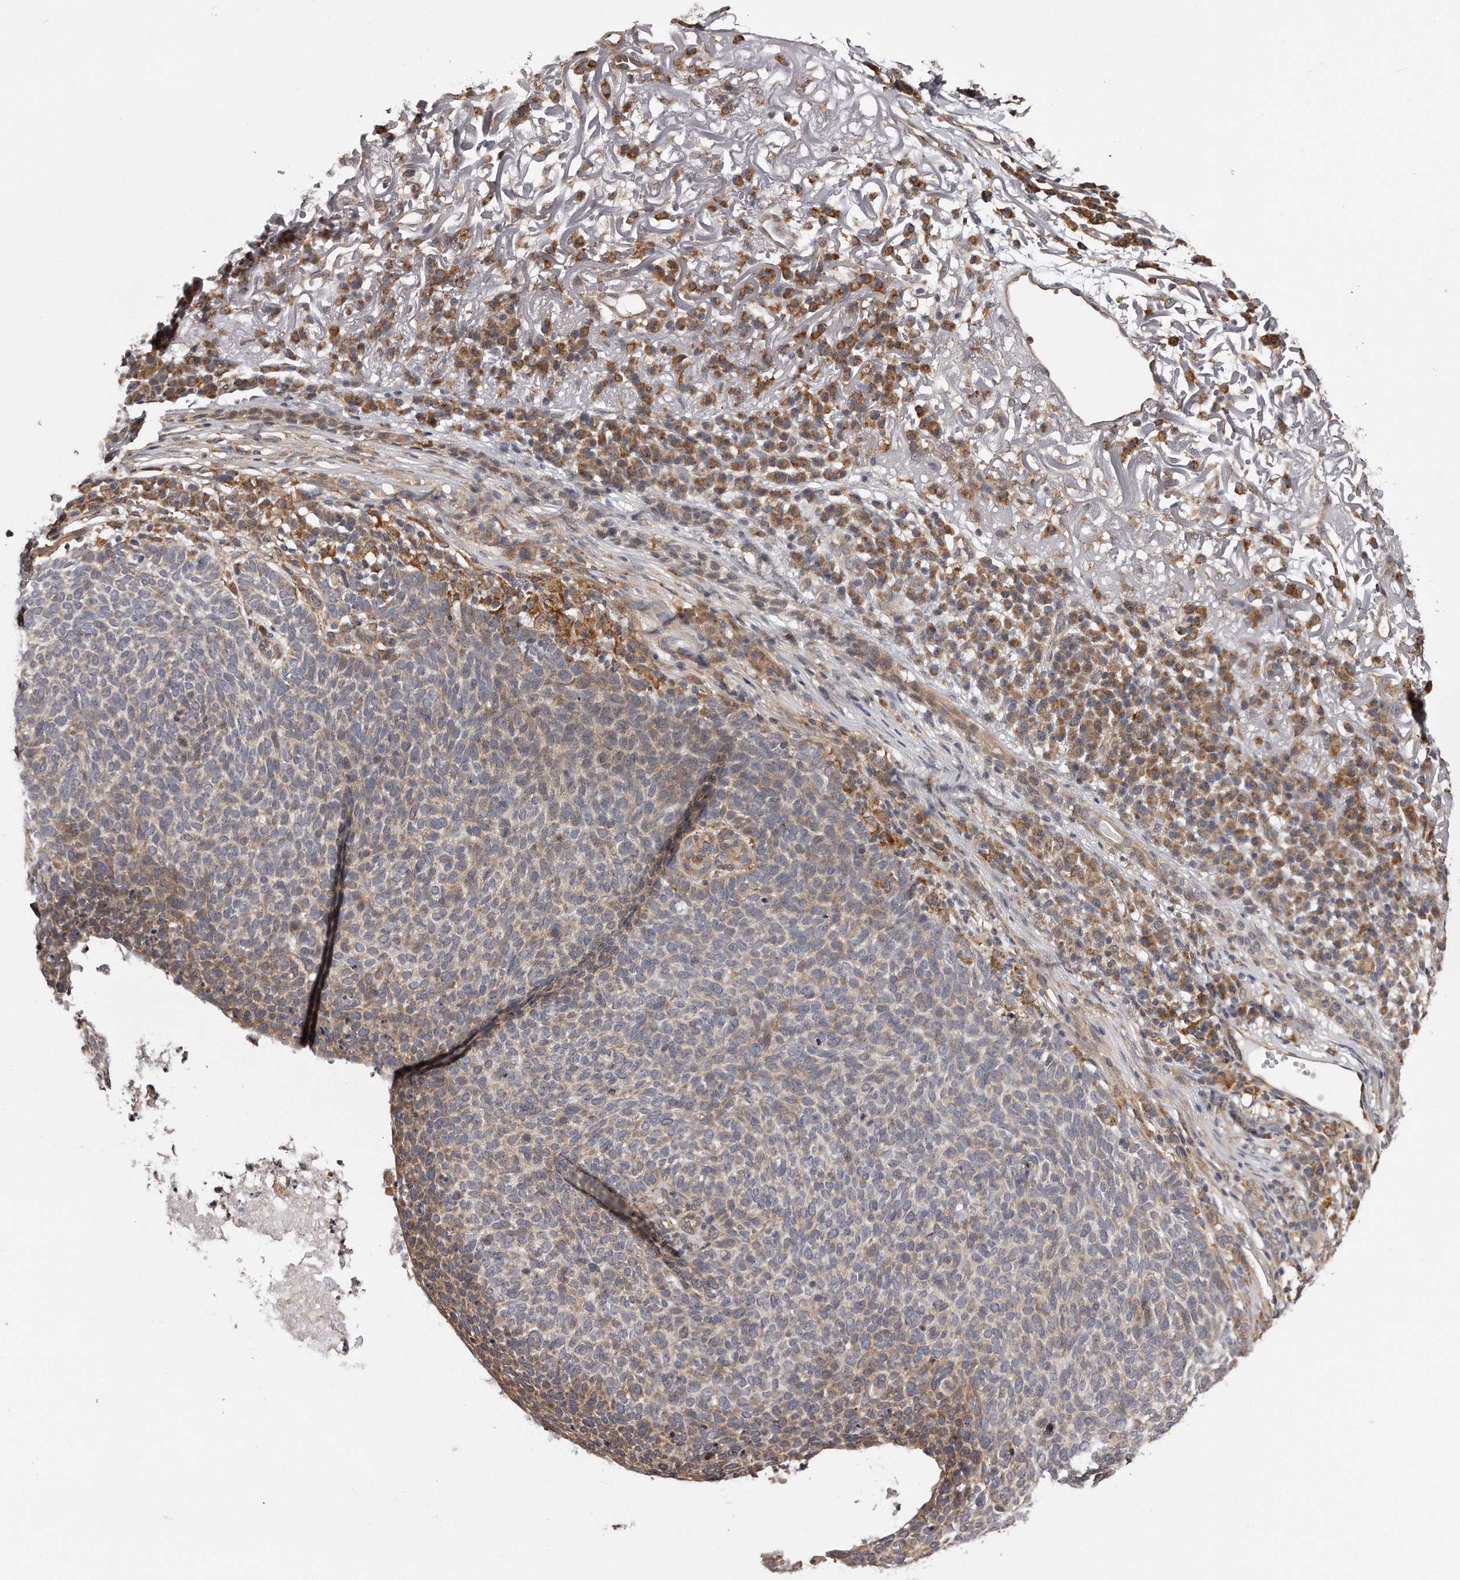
{"staining": {"intensity": "moderate", "quantity": "<25%", "location": "cytoplasmic/membranous"}, "tissue": "skin cancer", "cell_type": "Tumor cells", "image_type": "cancer", "snomed": [{"axis": "morphology", "description": "Squamous cell carcinoma, NOS"}, {"axis": "topography", "description": "Skin"}], "caption": "Squamous cell carcinoma (skin) stained with a protein marker reveals moderate staining in tumor cells.", "gene": "TRAPPC14", "patient": {"sex": "female", "age": 90}}